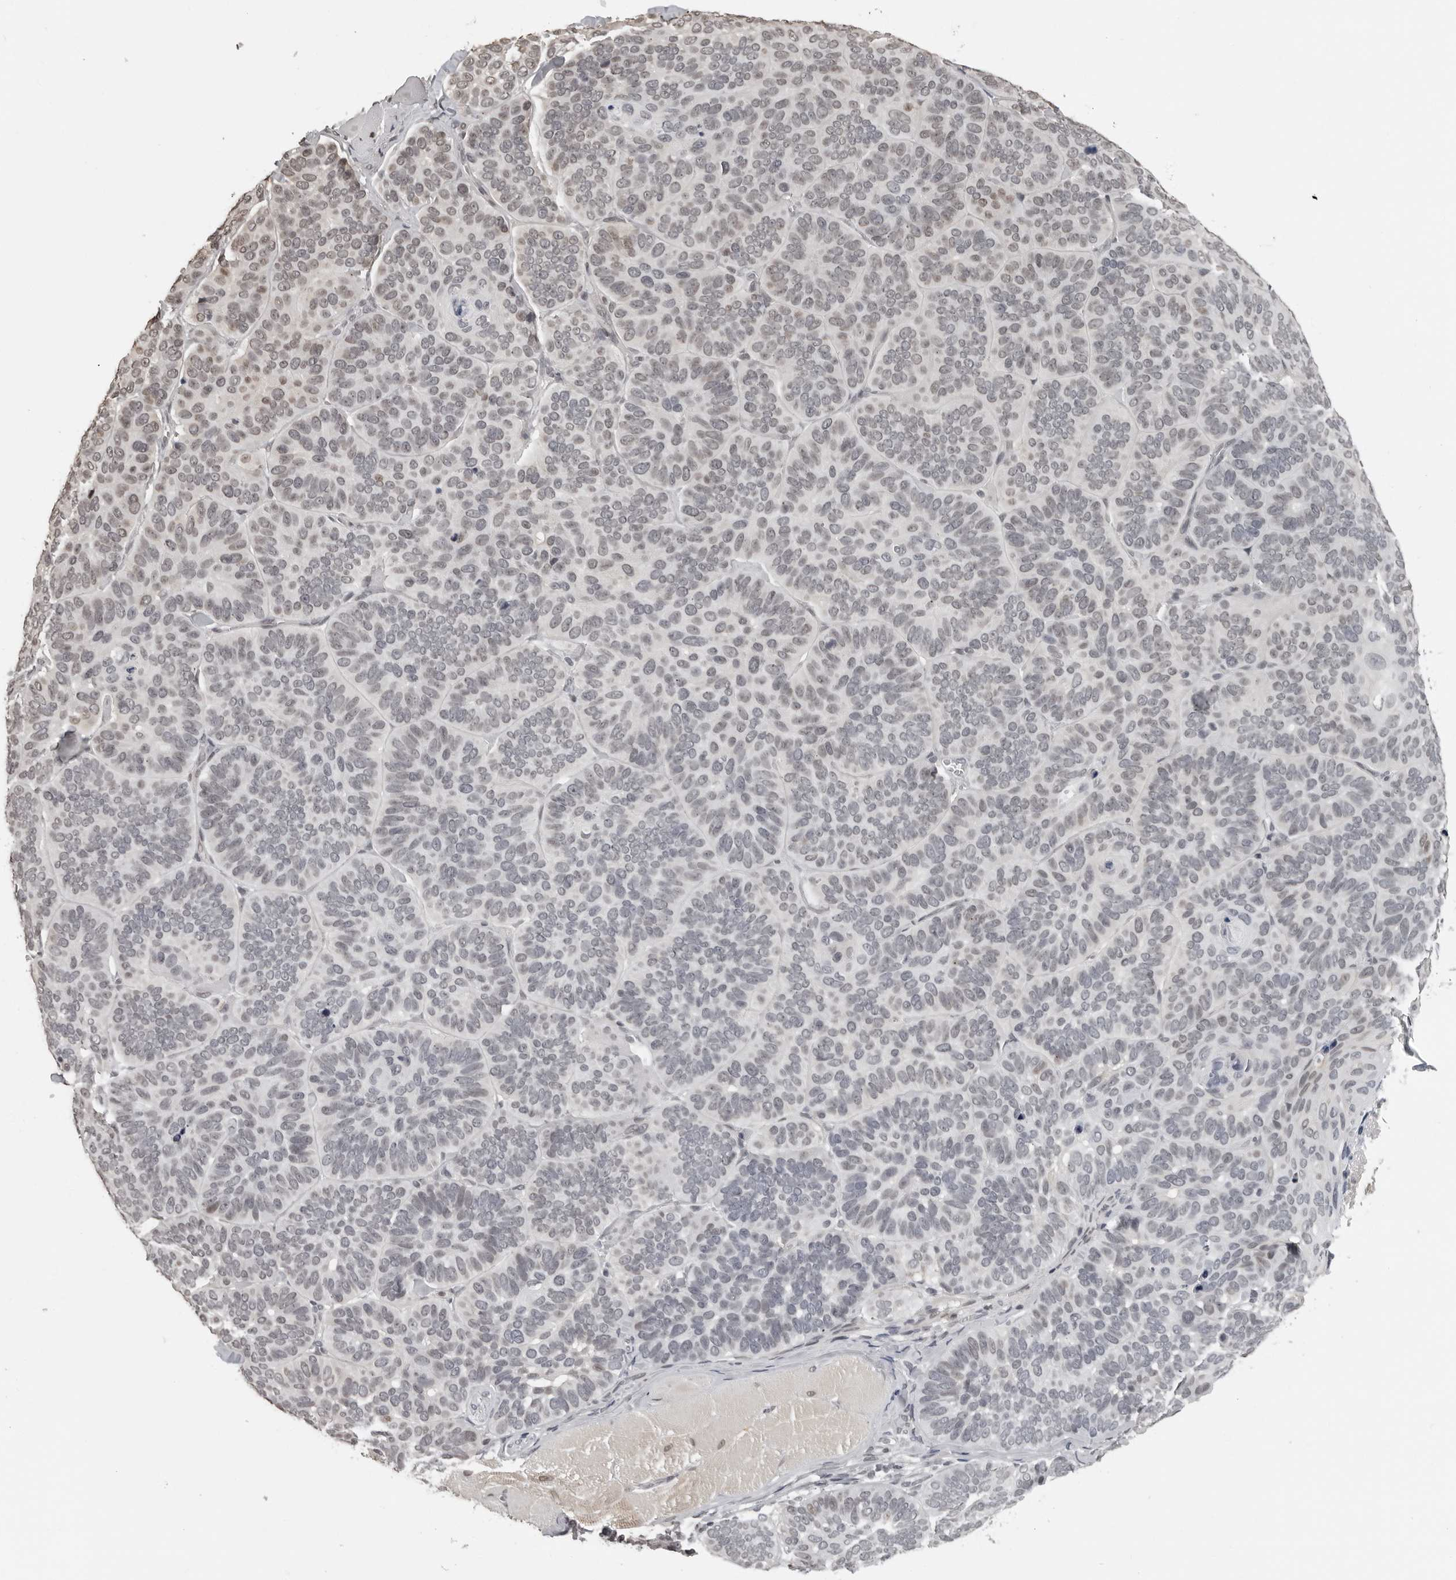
{"staining": {"intensity": "weak", "quantity": "<25%", "location": "nuclear"}, "tissue": "skin cancer", "cell_type": "Tumor cells", "image_type": "cancer", "snomed": [{"axis": "morphology", "description": "Basal cell carcinoma"}, {"axis": "topography", "description": "Skin"}], "caption": "Immunohistochemistry of basal cell carcinoma (skin) shows no positivity in tumor cells.", "gene": "ORC1", "patient": {"sex": "male", "age": 62}}